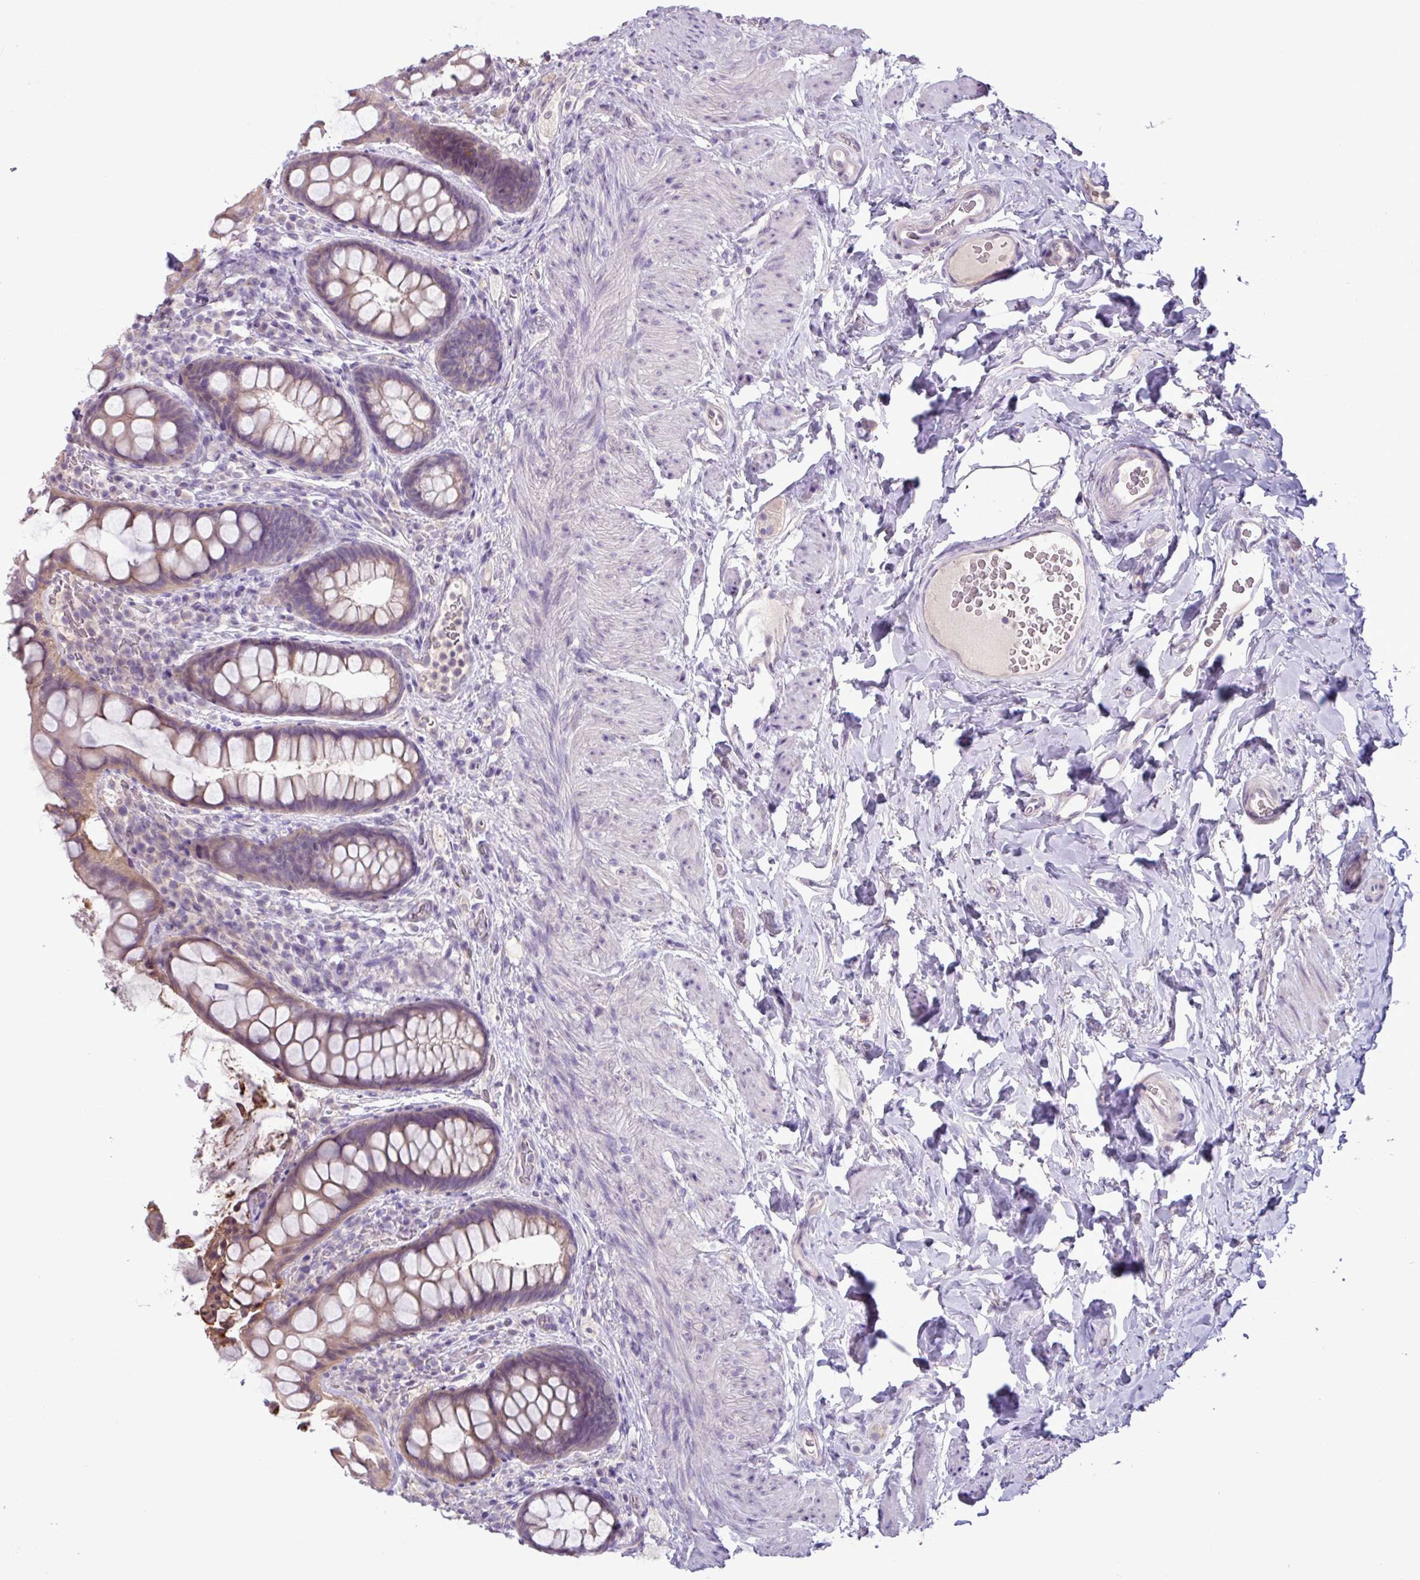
{"staining": {"intensity": "moderate", "quantity": "25%-75%", "location": "cytoplasmic/membranous"}, "tissue": "rectum", "cell_type": "Glandular cells", "image_type": "normal", "snomed": [{"axis": "morphology", "description": "Normal tissue, NOS"}, {"axis": "topography", "description": "Rectum"}, {"axis": "topography", "description": "Peripheral nerve tissue"}], "caption": "Protein staining shows moderate cytoplasmic/membranous staining in about 25%-75% of glandular cells in benign rectum. (IHC, brightfield microscopy, high magnification).", "gene": "PNLDC1", "patient": {"sex": "female", "age": 69}}